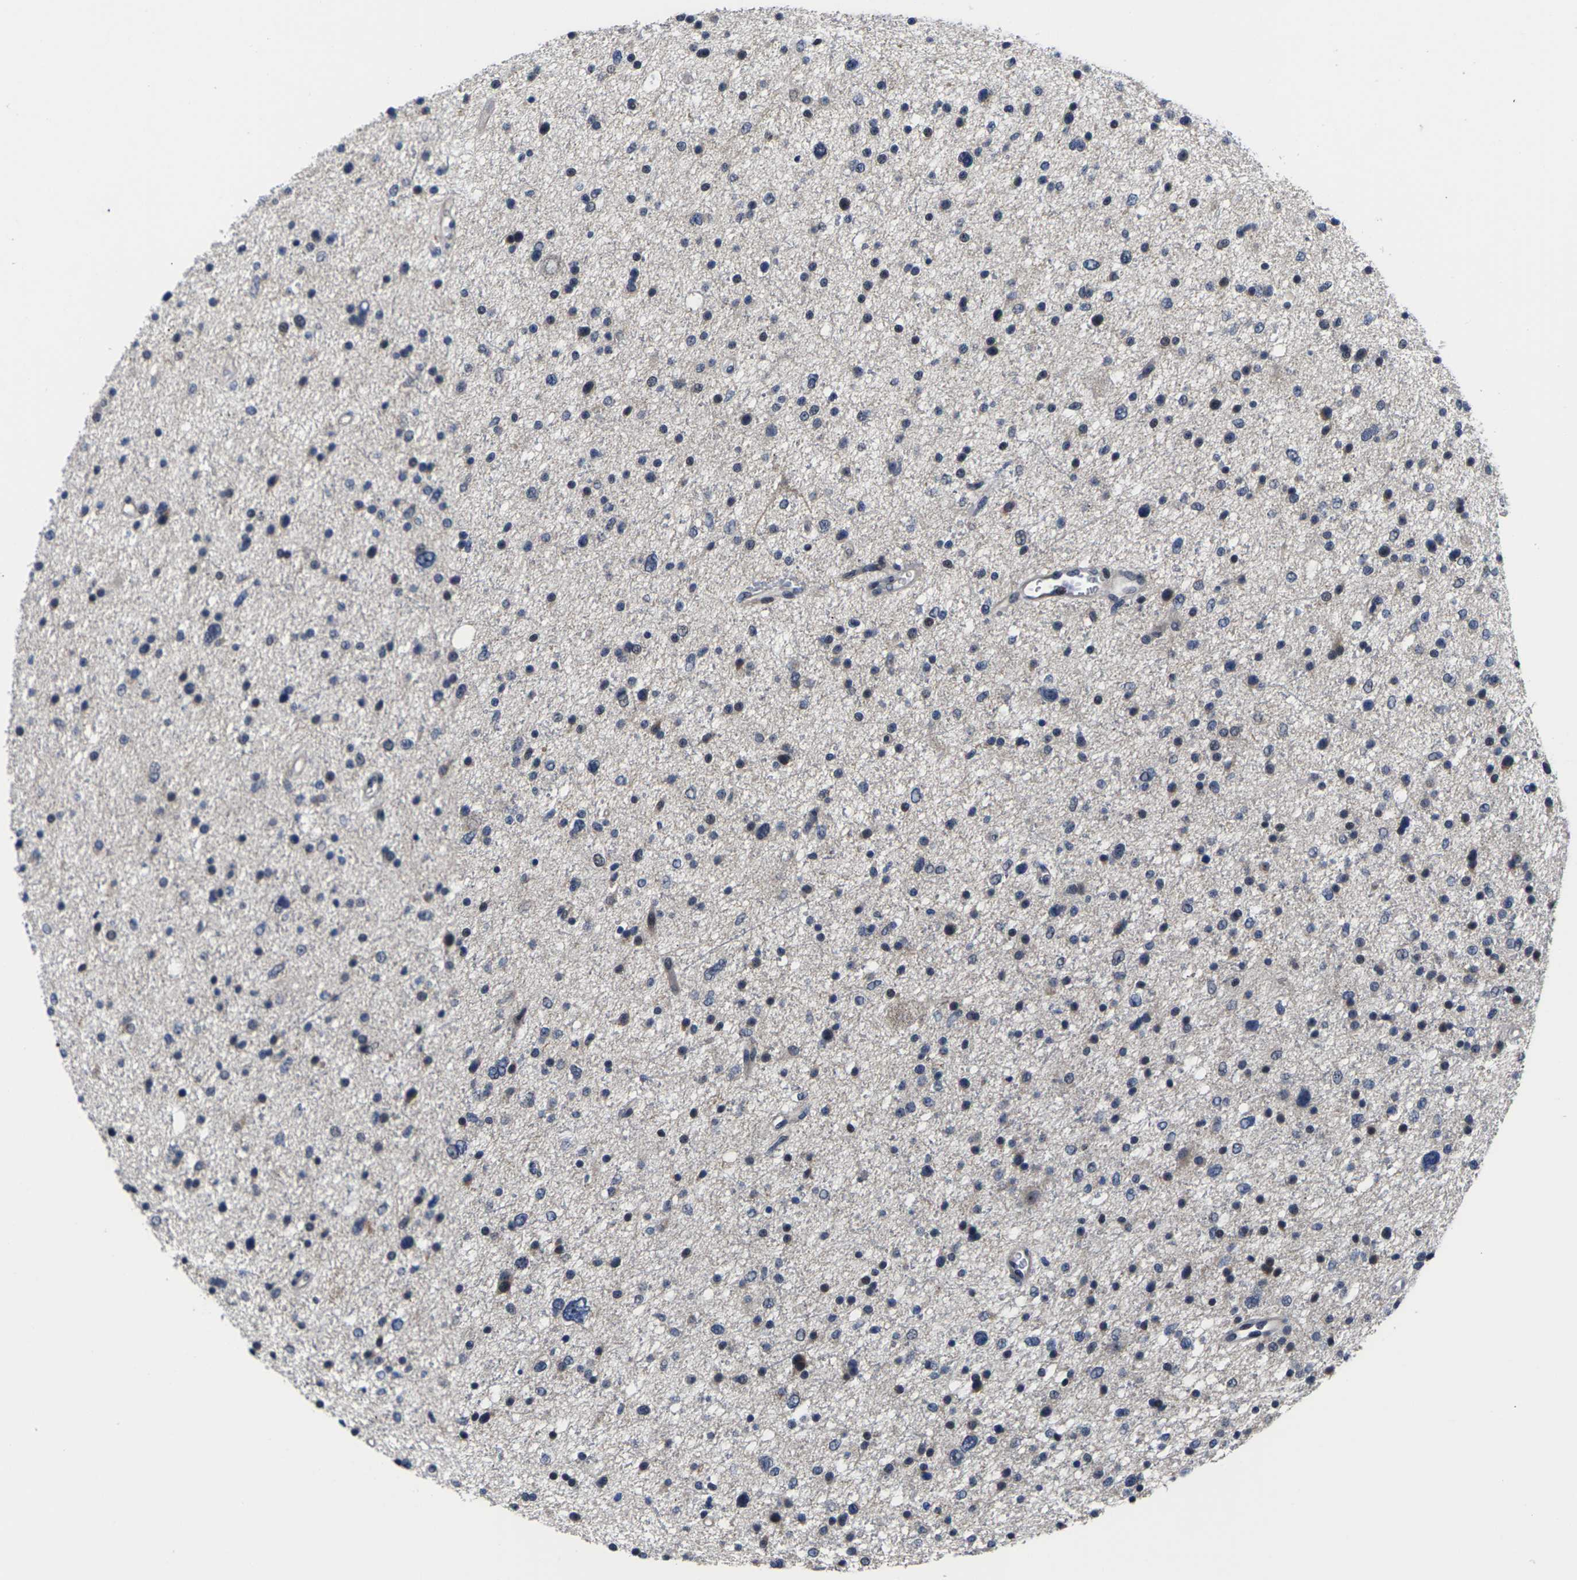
{"staining": {"intensity": "negative", "quantity": "none", "location": "none"}, "tissue": "glioma", "cell_type": "Tumor cells", "image_type": "cancer", "snomed": [{"axis": "morphology", "description": "Glioma, malignant, Low grade"}, {"axis": "topography", "description": "Brain"}], "caption": "The immunohistochemistry image has no significant positivity in tumor cells of low-grade glioma (malignant) tissue. The staining is performed using DAB brown chromogen with nuclei counter-stained in using hematoxylin.", "gene": "ST6GAL2", "patient": {"sex": "female", "age": 37}}